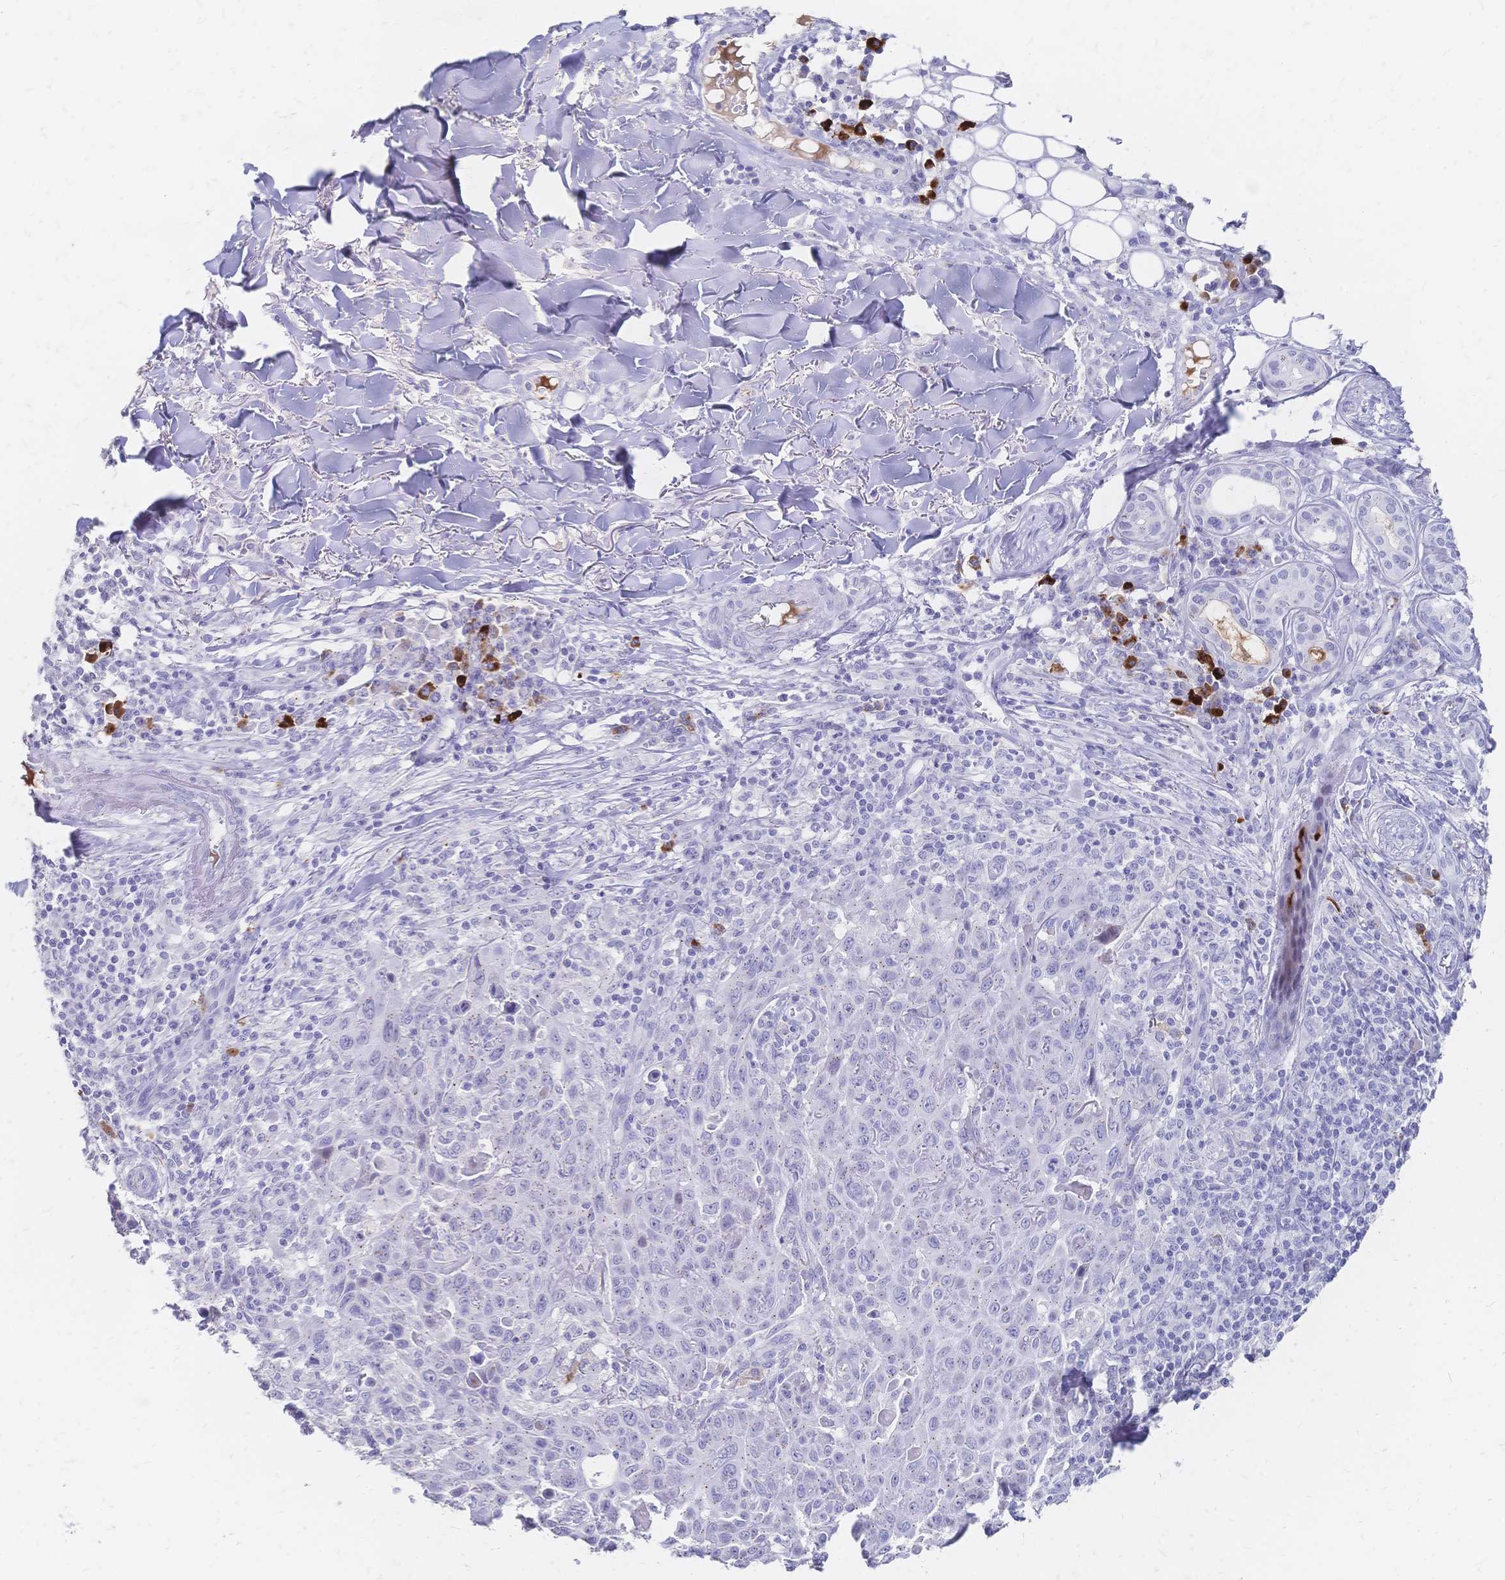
{"staining": {"intensity": "negative", "quantity": "none", "location": "none"}, "tissue": "skin cancer", "cell_type": "Tumor cells", "image_type": "cancer", "snomed": [{"axis": "morphology", "description": "Squamous cell carcinoma, NOS"}, {"axis": "topography", "description": "Skin"}], "caption": "Immunohistochemical staining of skin squamous cell carcinoma shows no significant expression in tumor cells.", "gene": "PSORS1C2", "patient": {"sex": "male", "age": 75}}